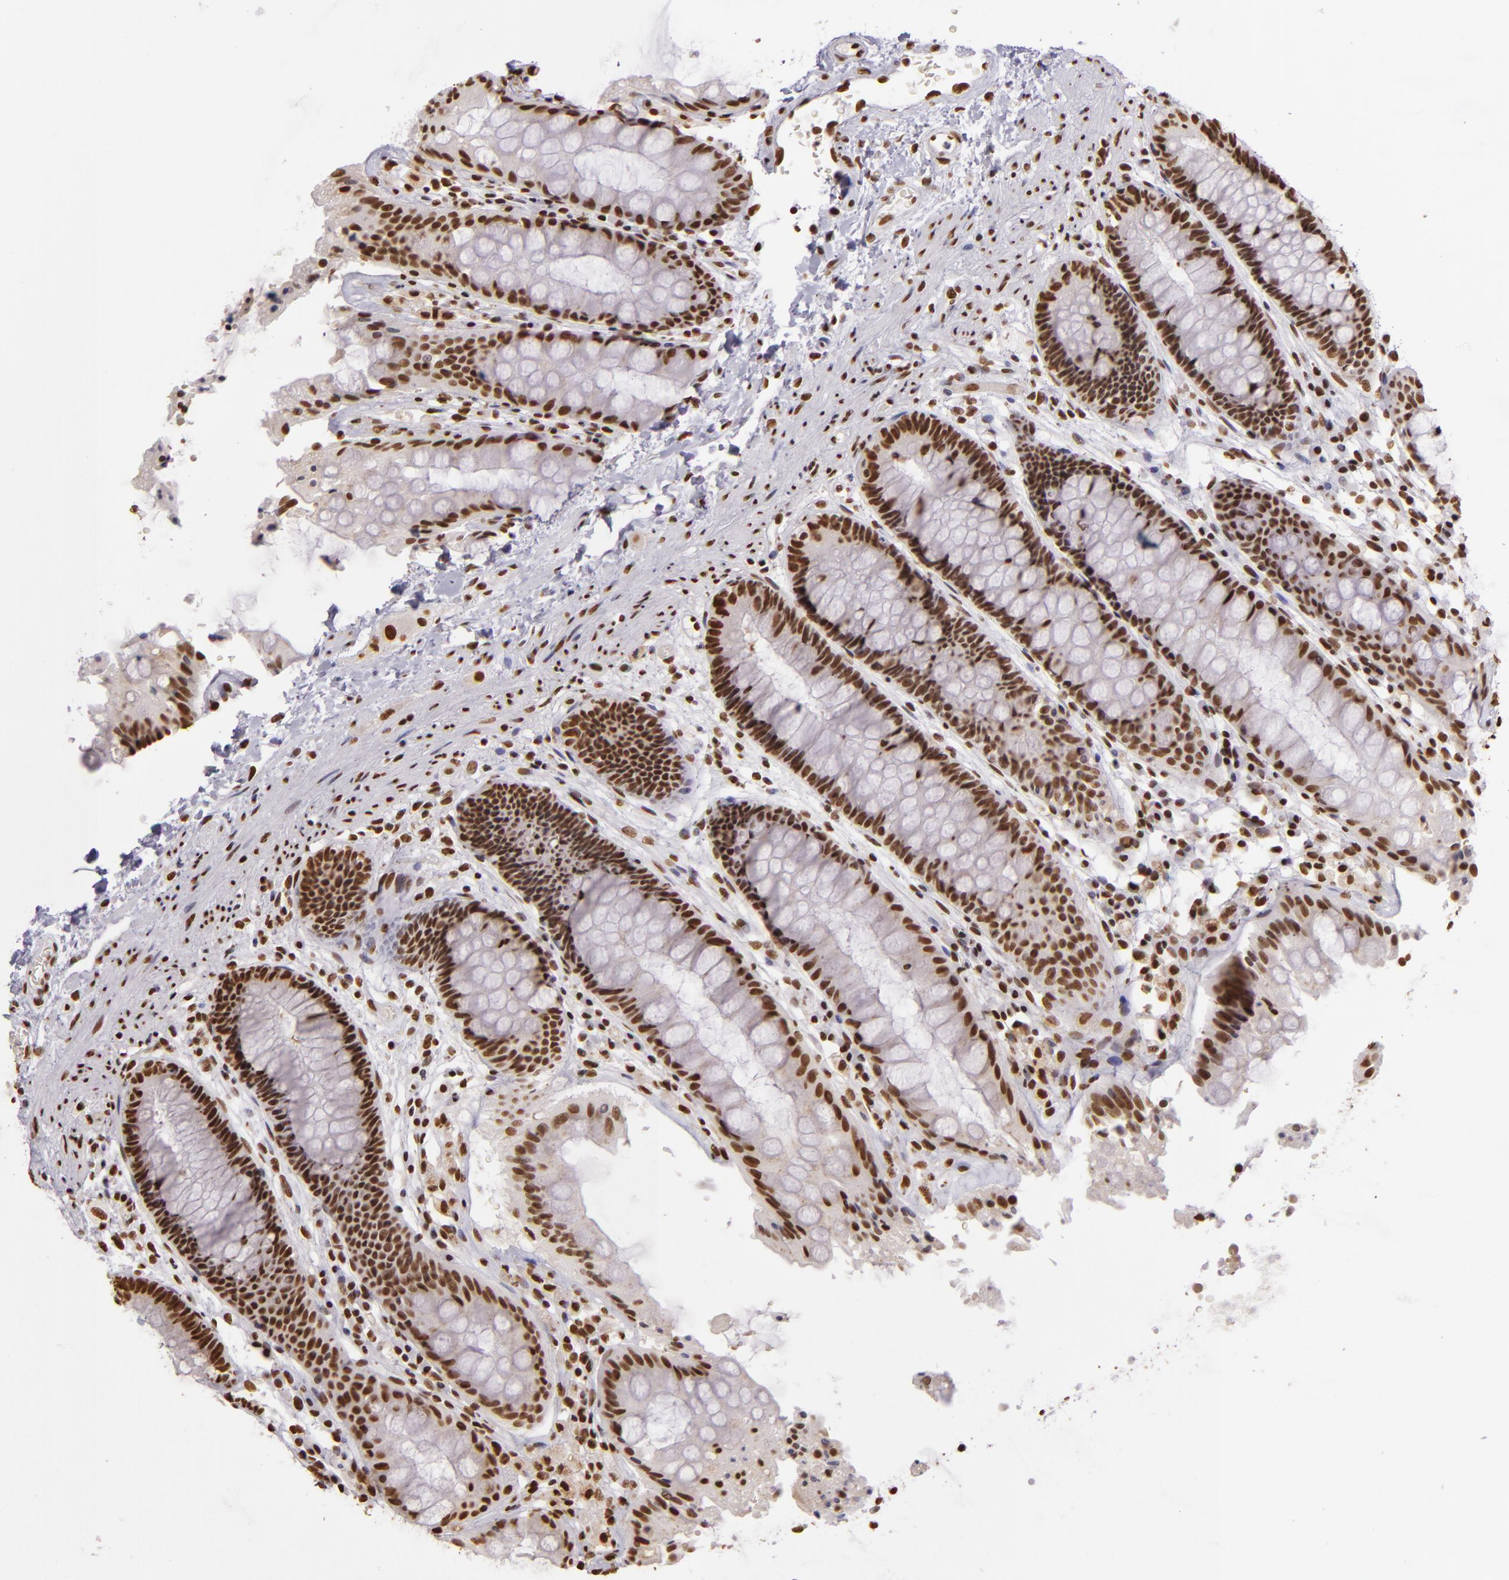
{"staining": {"intensity": "moderate", "quantity": ">75%", "location": "nuclear"}, "tissue": "rectum", "cell_type": "Glandular cells", "image_type": "normal", "snomed": [{"axis": "morphology", "description": "Normal tissue, NOS"}, {"axis": "topography", "description": "Rectum"}], "caption": "Immunohistochemistry (IHC) image of normal rectum: human rectum stained using immunohistochemistry (IHC) exhibits medium levels of moderate protein expression localized specifically in the nuclear of glandular cells, appearing as a nuclear brown color.", "gene": "PAPOLA", "patient": {"sex": "female", "age": 46}}